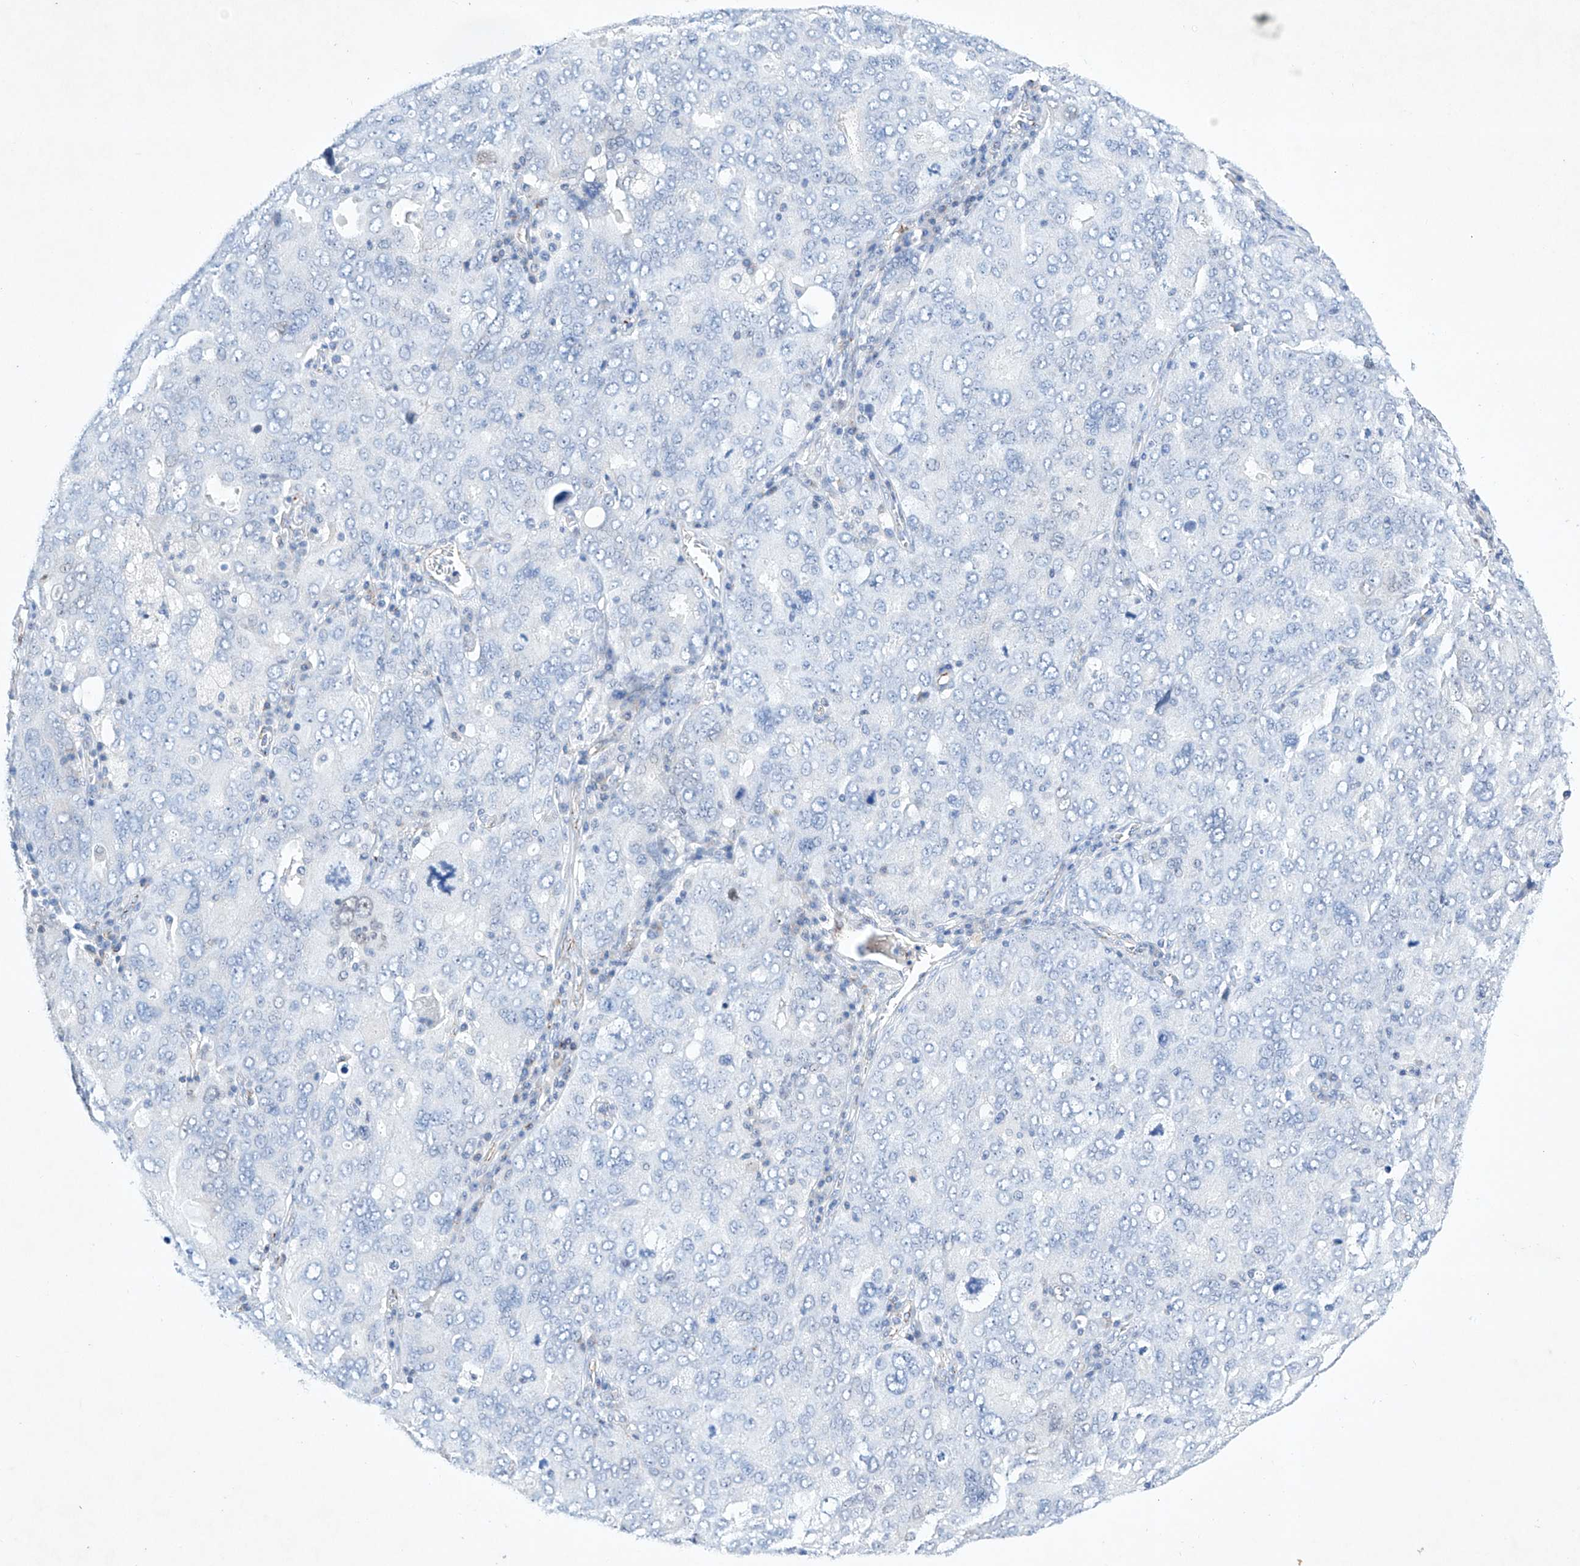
{"staining": {"intensity": "negative", "quantity": "none", "location": "none"}, "tissue": "ovarian cancer", "cell_type": "Tumor cells", "image_type": "cancer", "snomed": [{"axis": "morphology", "description": "Carcinoma, endometroid"}, {"axis": "topography", "description": "Ovary"}], "caption": "Ovarian cancer was stained to show a protein in brown. There is no significant staining in tumor cells.", "gene": "ETV7", "patient": {"sex": "female", "age": 62}}